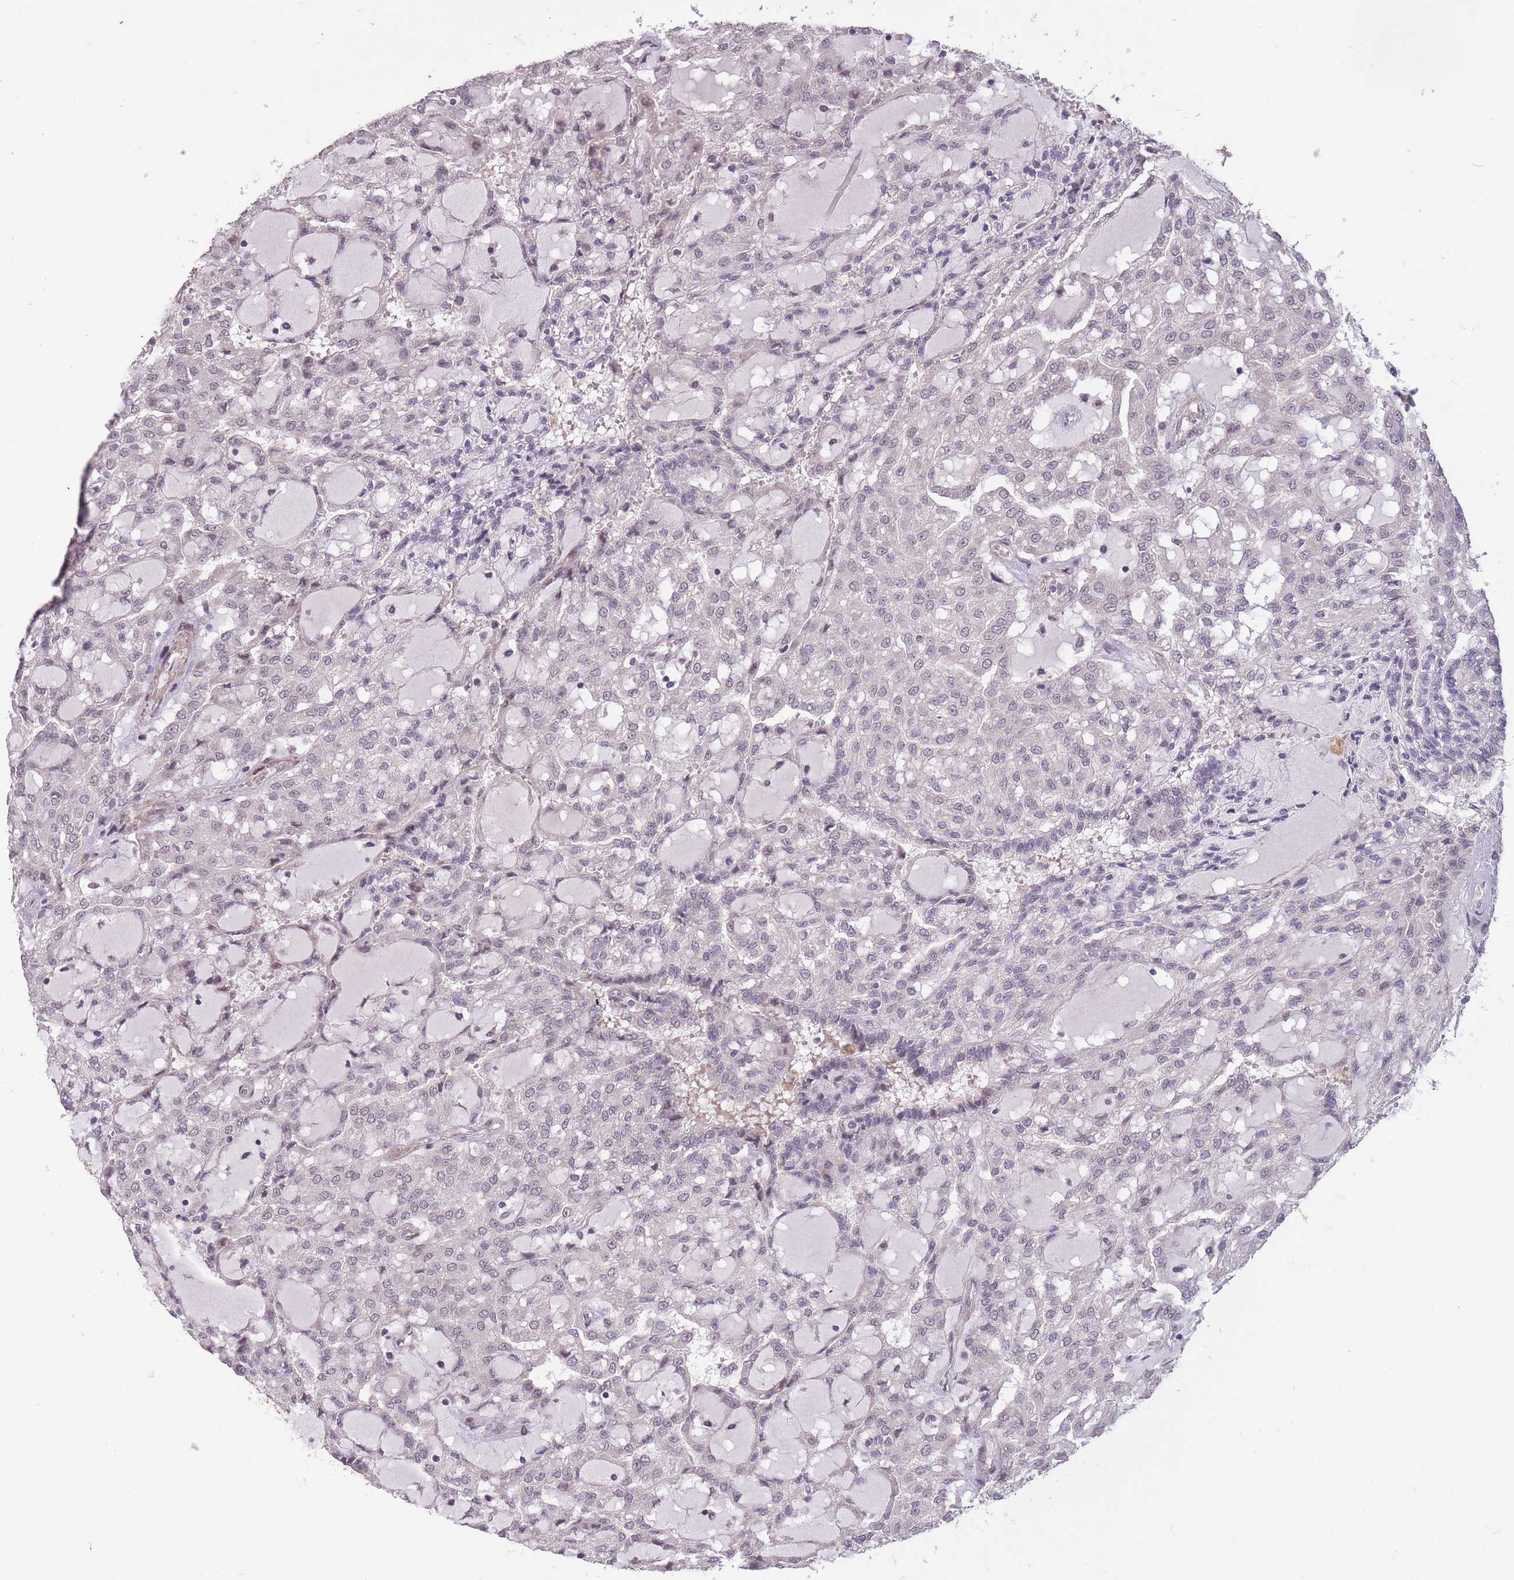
{"staining": {"intensity": "negative", "quantity": "none", "location": "none"}, "tissue": "renal cancer", "cell_type": "Tumor cells", "image_type": "cancer", "snomed": [{"axis": "morphology", "description": "Adenocarcinoma, NOS"}, {"axis": "topography", "description": "Kidney"}], "caption": "DAB immunohistochemical staining of renal adenocarcinoma demonstrates no significant expression in tumor cells.", "gene": "CBX6", "patient": {"sex": "male", "age": 63}}